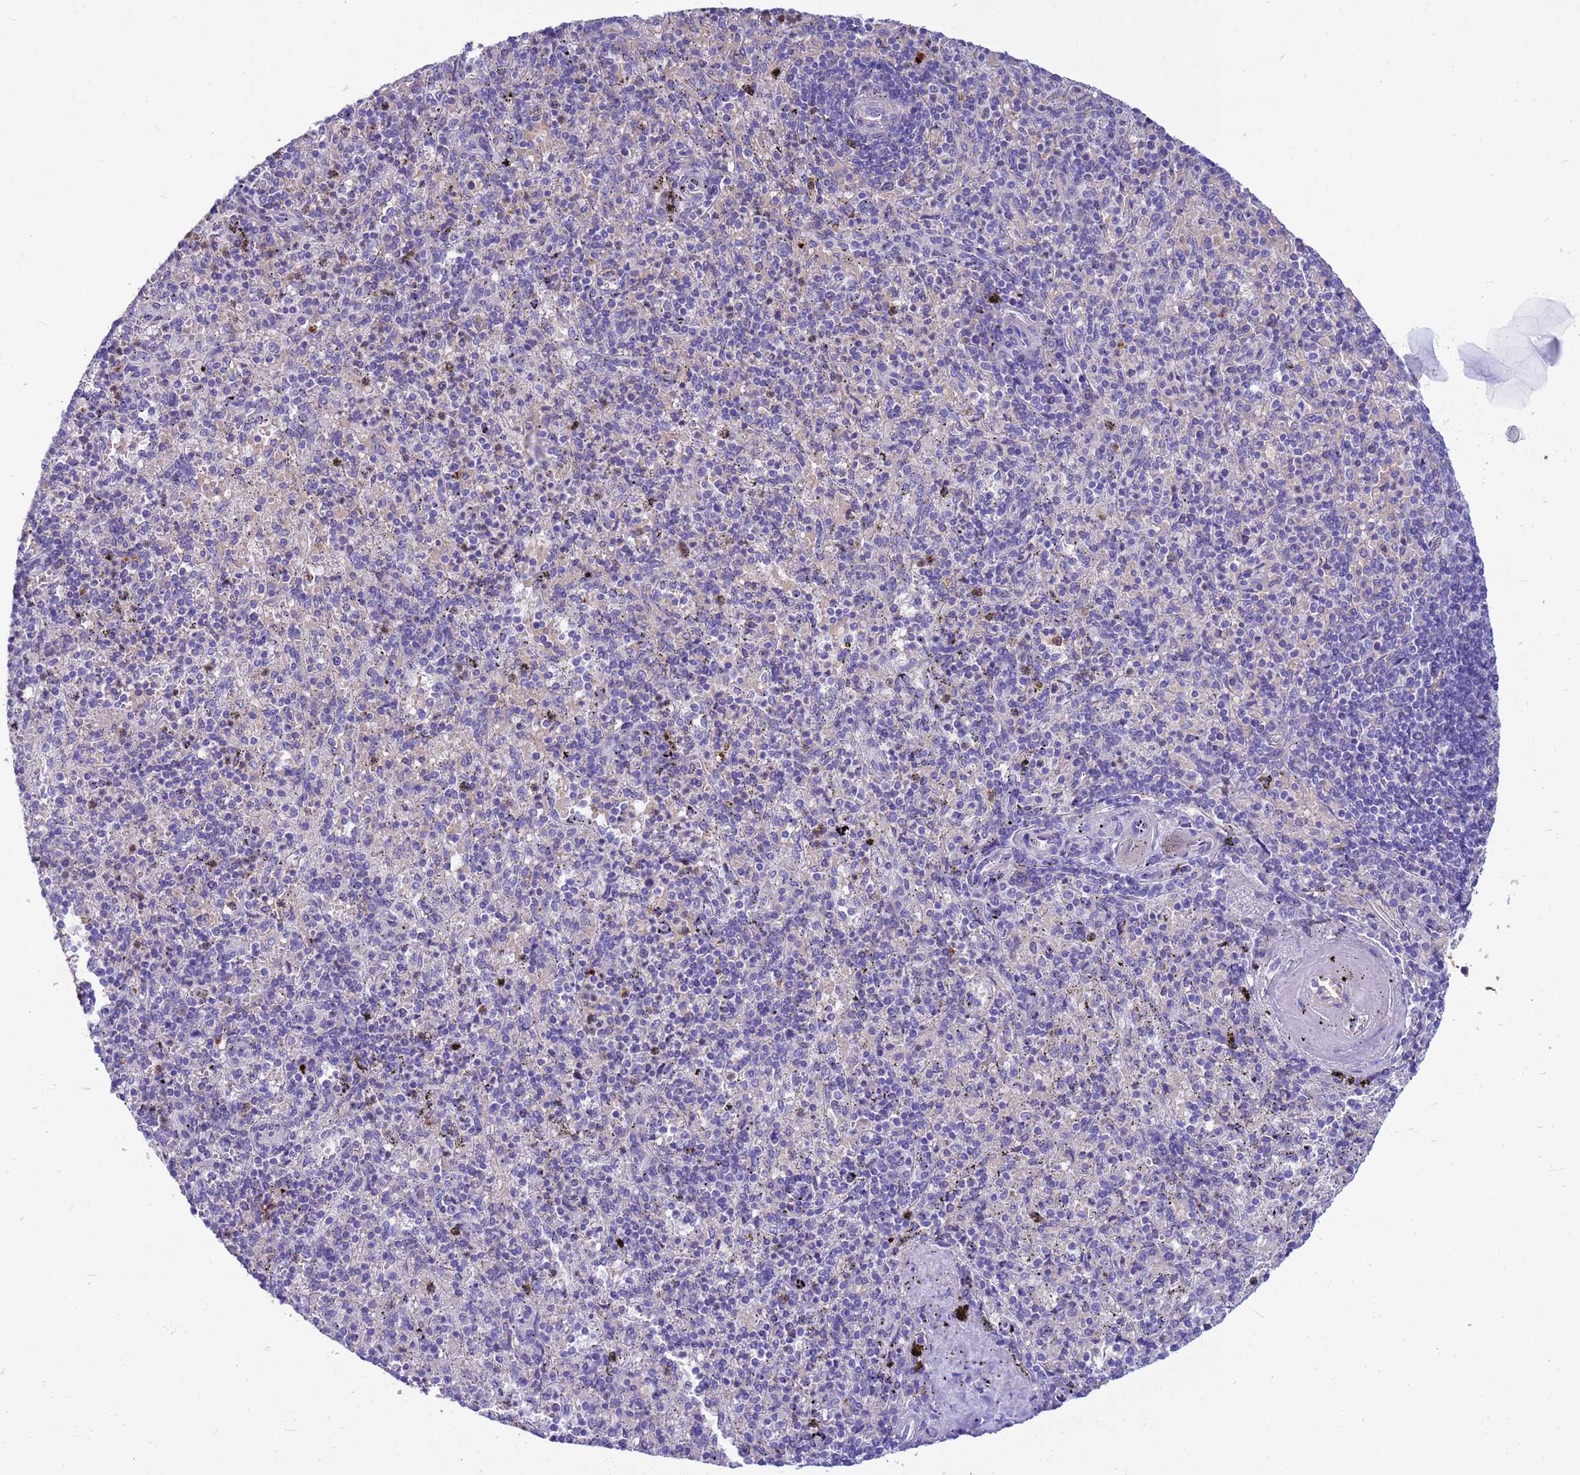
{"staining": {"intensity": "negative", "quantity": "none", "location": "none"}, "tissue": "spleen", "cell_type": "Cells in red pulp", "image_type": "normal", "snomed": [{"axis": "morphology", "description": "Normal tissue, NOS"}, {"axis": "topography", "description": "Spleen"}], "caption": "Protein analysis of unremarkable spleen shows no significant positivity in cells in red pulp. Brightfield microscopy of IHC stained with DAB (brown) and hematoxylin (blue), captured at high magnification.", "gene": "ORM1", "patient": {"sex": "male", "age": 82}}